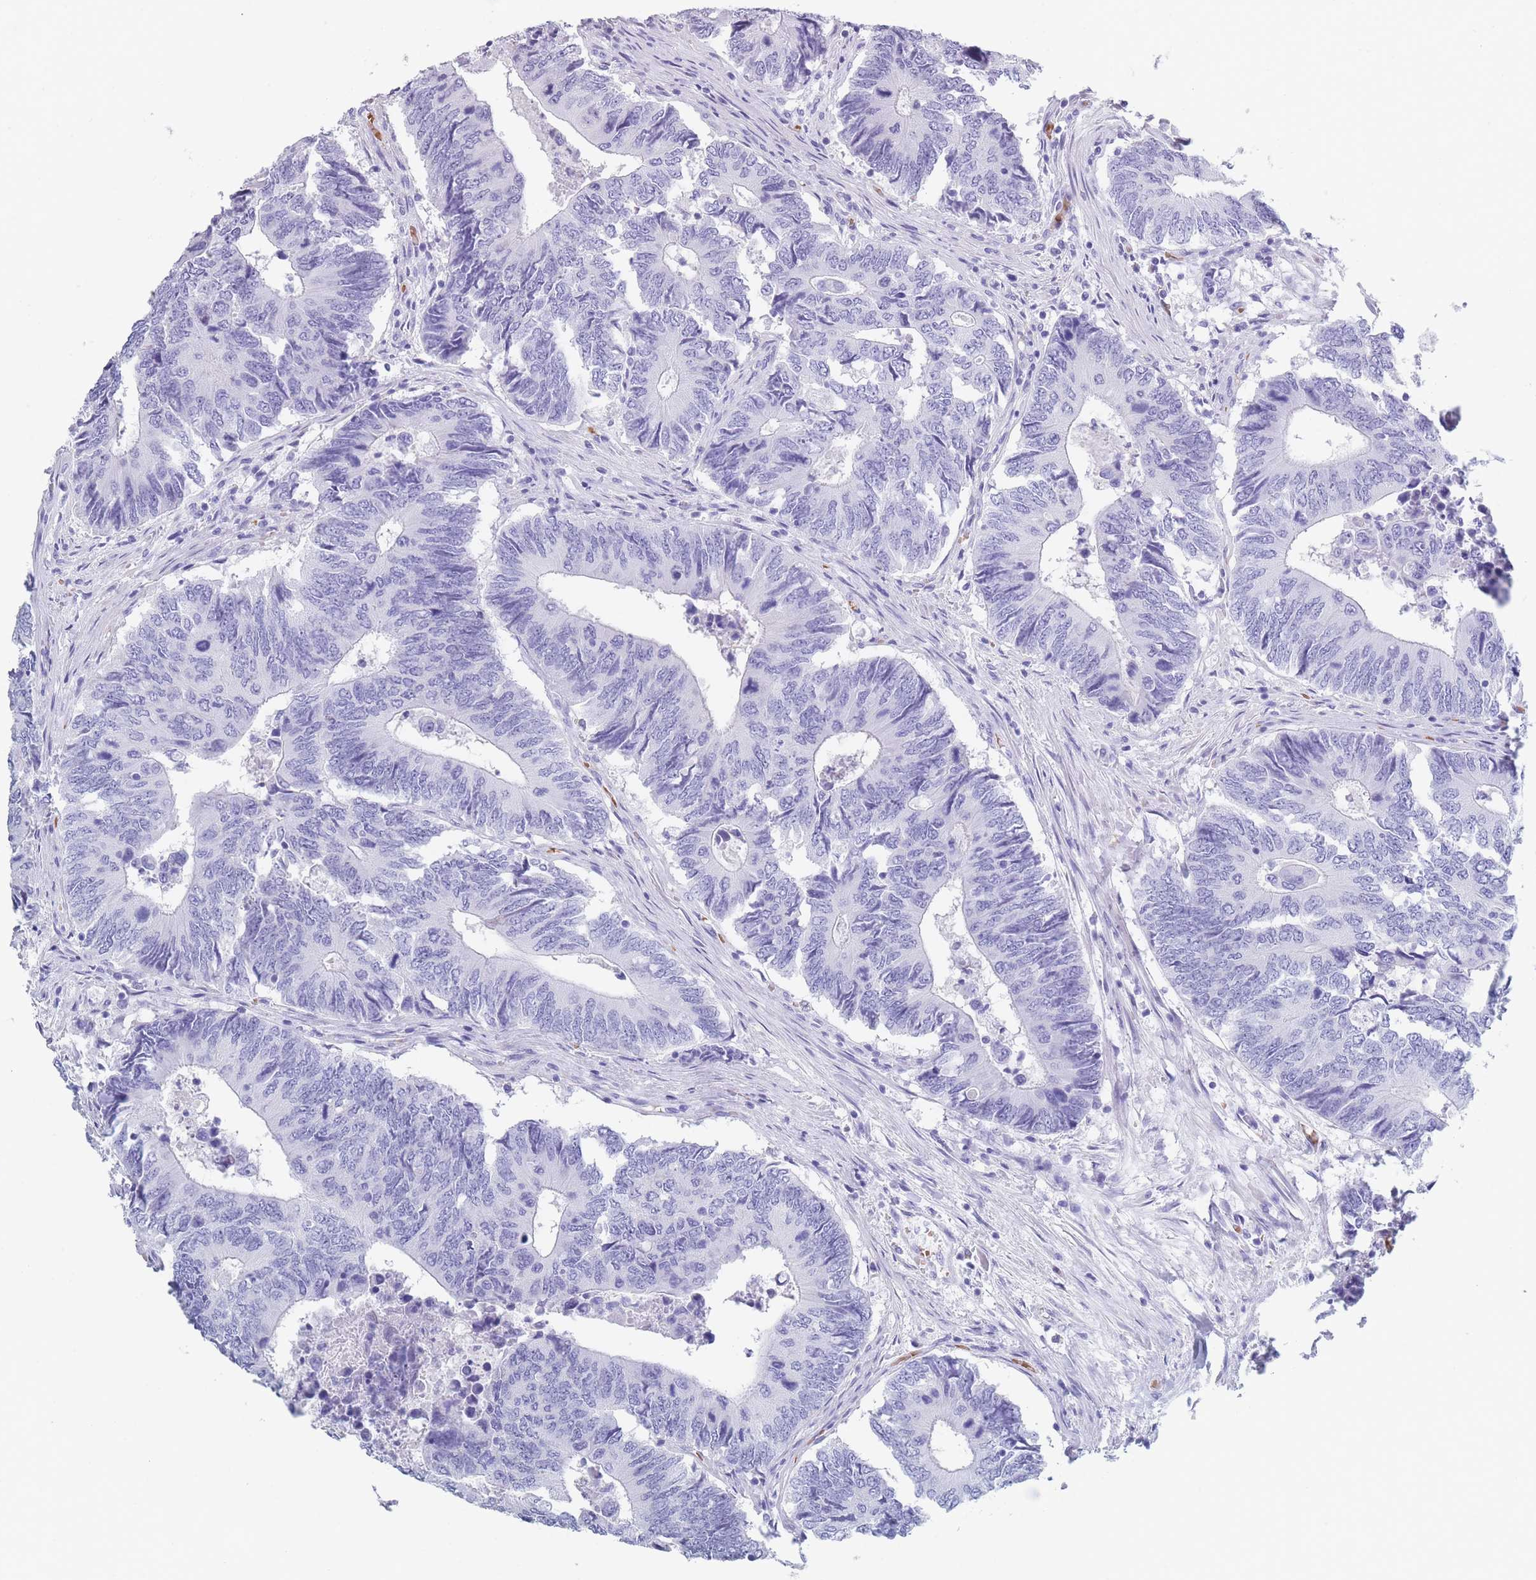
{"staining": {"intensity": "negative", "quantity": "none", "location": "none"}, "tissue": "colorectal cancer", "cell_type": "Tumor cells", "image_type": "cancer", "snomed": [{"axis": "morphology", "description": "Adenocarcinoma, NOS"}, {"axis": "topography", "description": "Colon"}], "caption": "This image is of adenocarcinoma (colorectal) stained with immunohistochemistry to label a protein in brown with the nuclei are counter-stained blue. There is no expression in tumor cells.", "gene": "OR5D16", "patient": {"sex": "male", "age": 87}}